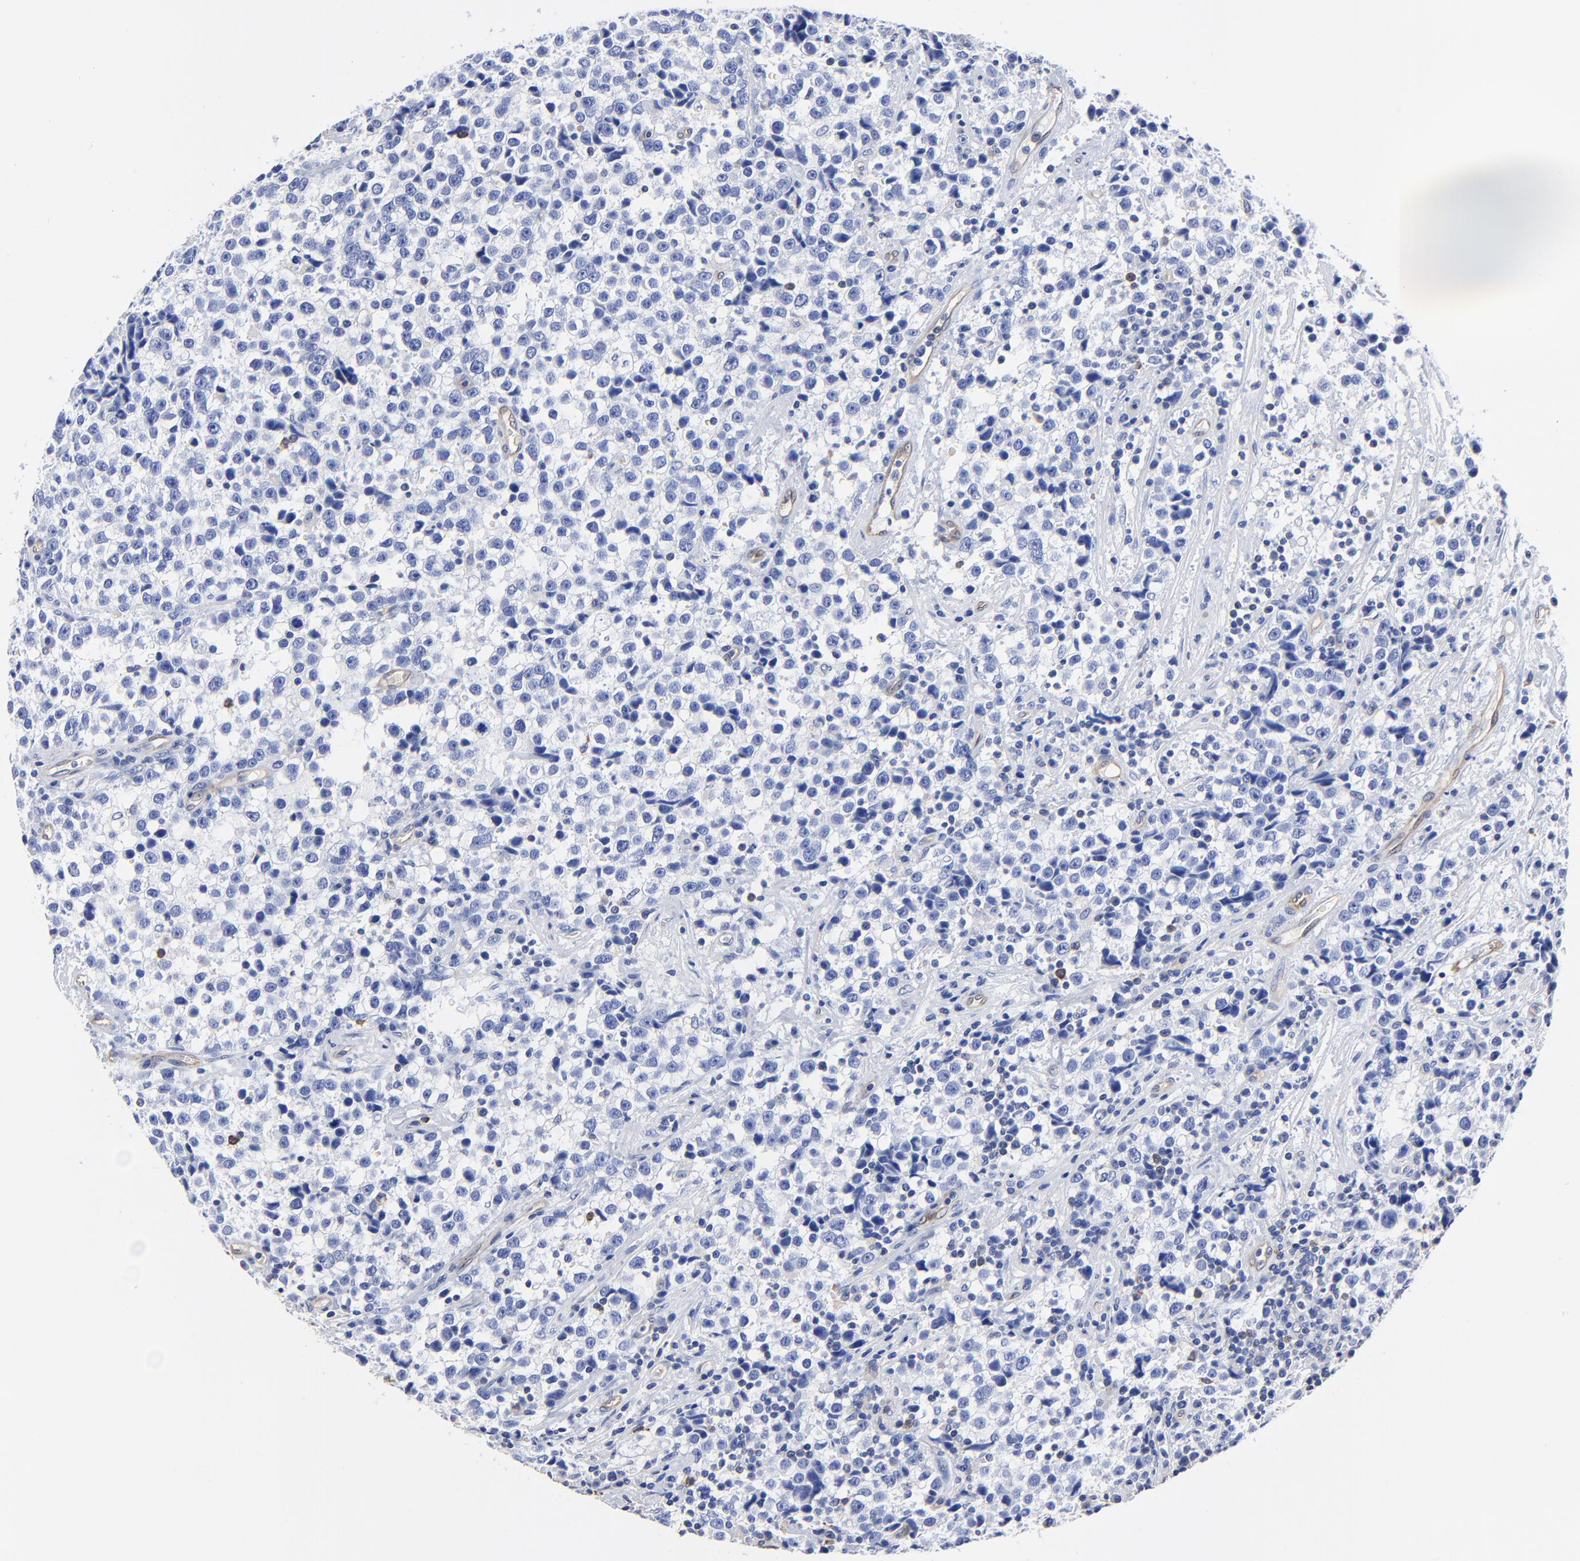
{"staining": {"intensity": "negative", "quantity": "none", "location": "none"}, "tissue": "testis cancer", "cell_type": "Tumor cells", "image_type": "cancer", "snomed": [{"axis": "morphology", "description": "Seminoma, NOS"}, {"axis": "topography", "description": "Testis"}], "caption": "Histopathology image shows no significant protein staining in tumor cells of testis cancer (seminoma). (DAB immunohistochemistry (IHC), high magnification).", "gene": "TAGLN2", "patient": {"sex": "male", "age": 38}}